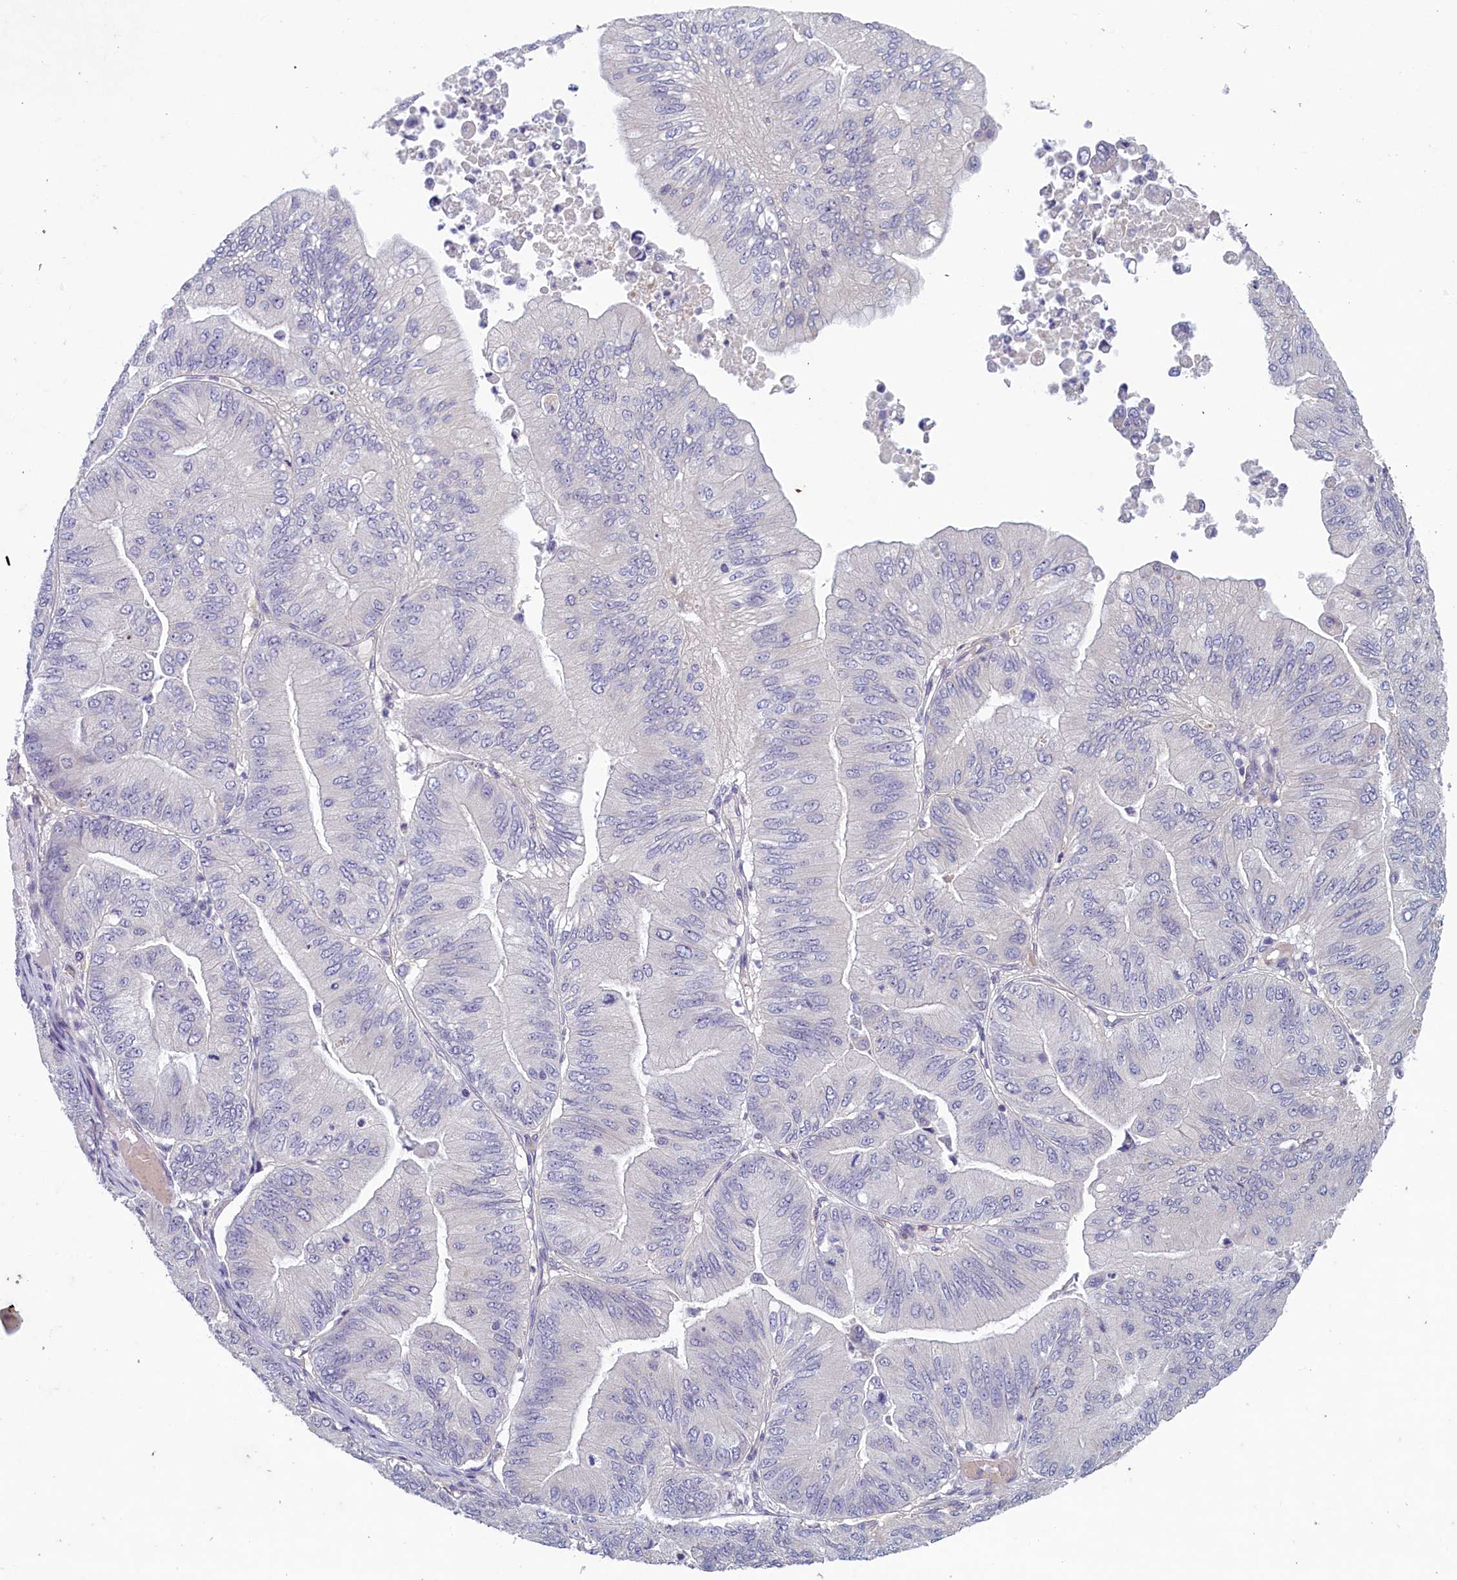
{"staining": {"intensity": "negative", "quantity": "none", "location": "none"}, "tissue": "ovarian cancer", "cell_type": "Tumor cells", "image_type": "cancer", "snomed": [{"axis": "morphology", "description": "Cystadenocarcinoma, mucinous, NOS"}, {"axis": "topography", "description": "Ovary"}], "caption": "This is a histopathology image of immunohistochemistry staining of ovarian mucinous cystadenocarcinoma, which shows no staining in tumor cells. (Stains: DAB (3,3'-diaminobenzidine) immunohistochemistry (IHC) with hematoxylin counter stain, Microscopy: brightfield microscopy at high magnification).", "gene": "PLEKHG6", "patient": {"sex": "female", "age": 61}}